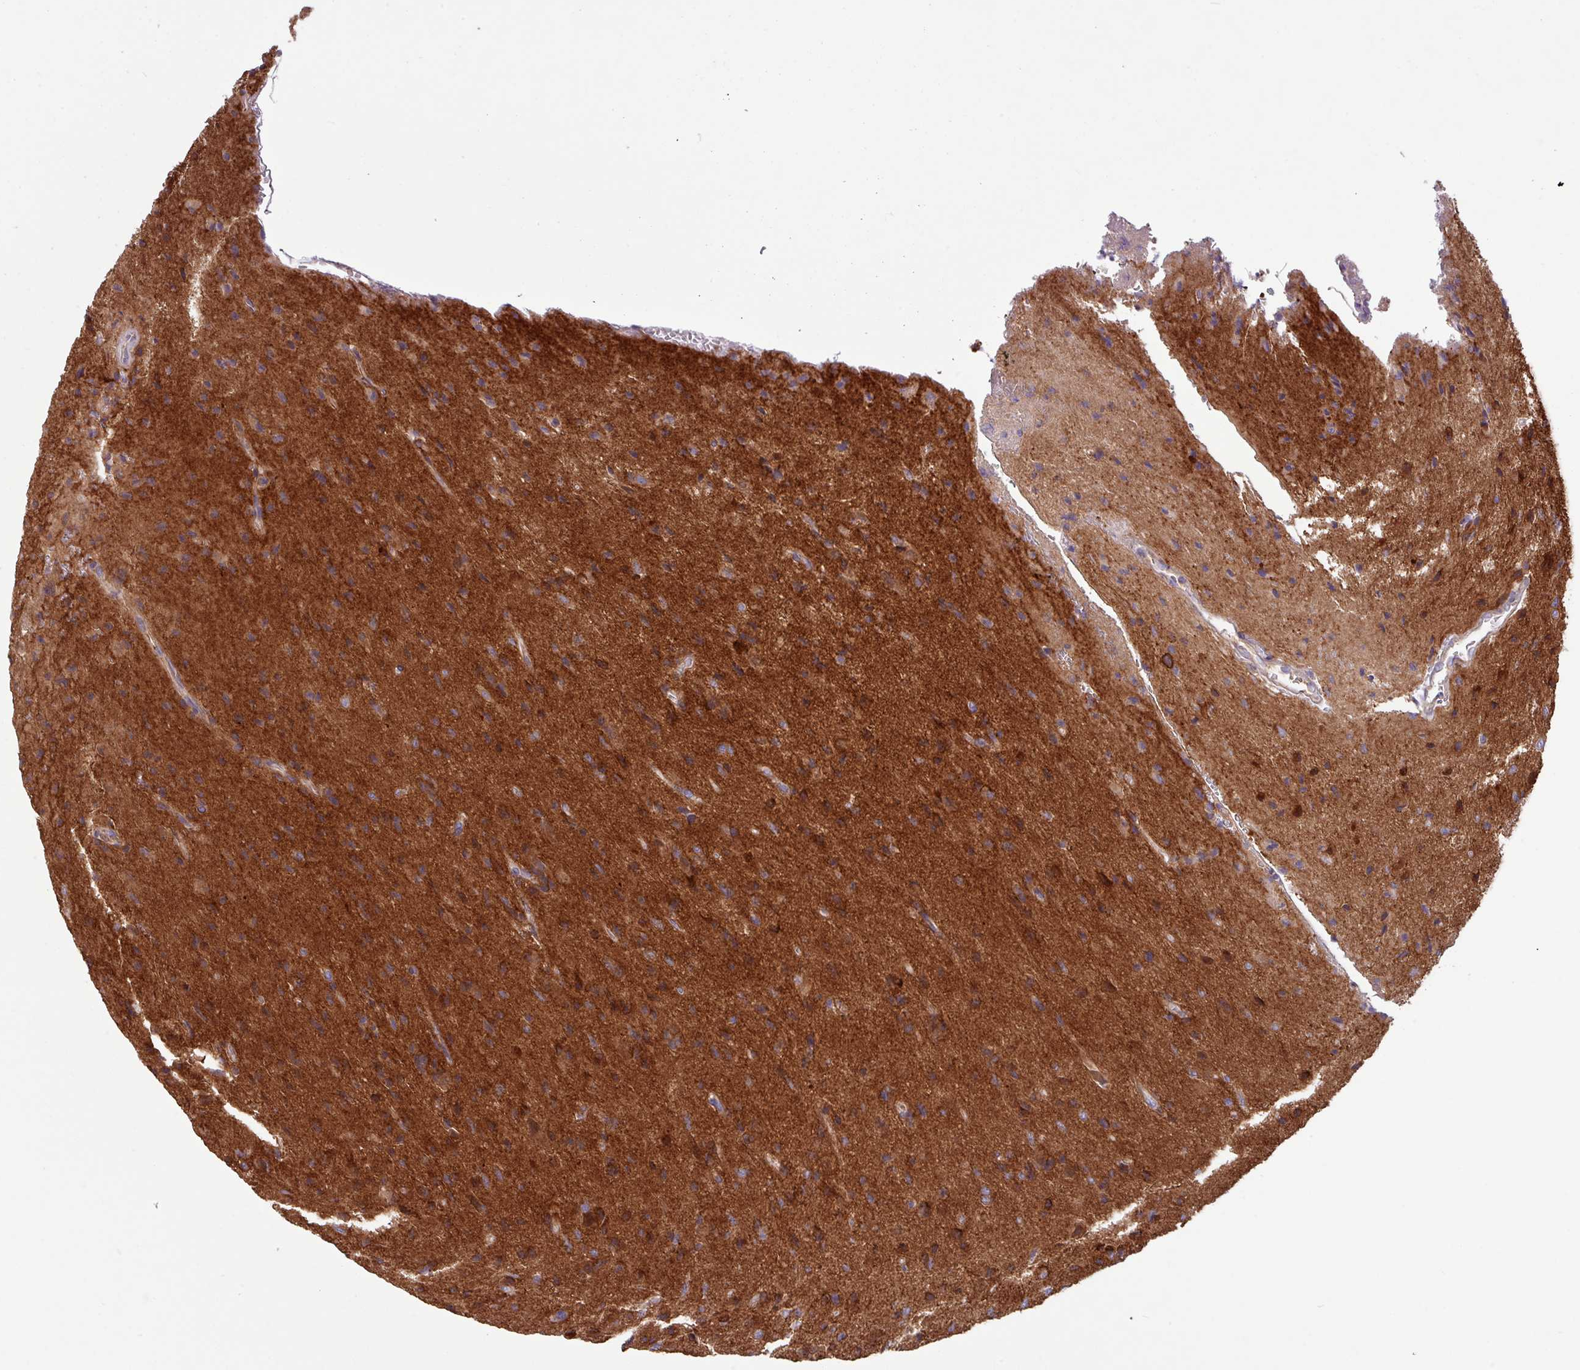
{"staining": {"intensity": "moderate", "quantity": ">75%", "location": "cytoplasmic/membranous"}, "tissue": "glioma", "cell_type": "Tumor cells", "image_type": "cancer", "snomed": [{"axis": "morphology", "description": "Glioma, malignant, High grade"}, {"axis": "topography", "description": "Brain"}], "caption": "Immunohistochemical staining of malignant glioma (high-grade) displays medium levels of moderate cytoplasmic/membranous protein positivity in approximately >75% of tumor cells.", "gene": "KIRREL3", "patient": {"sex": "male", "age": 36}}